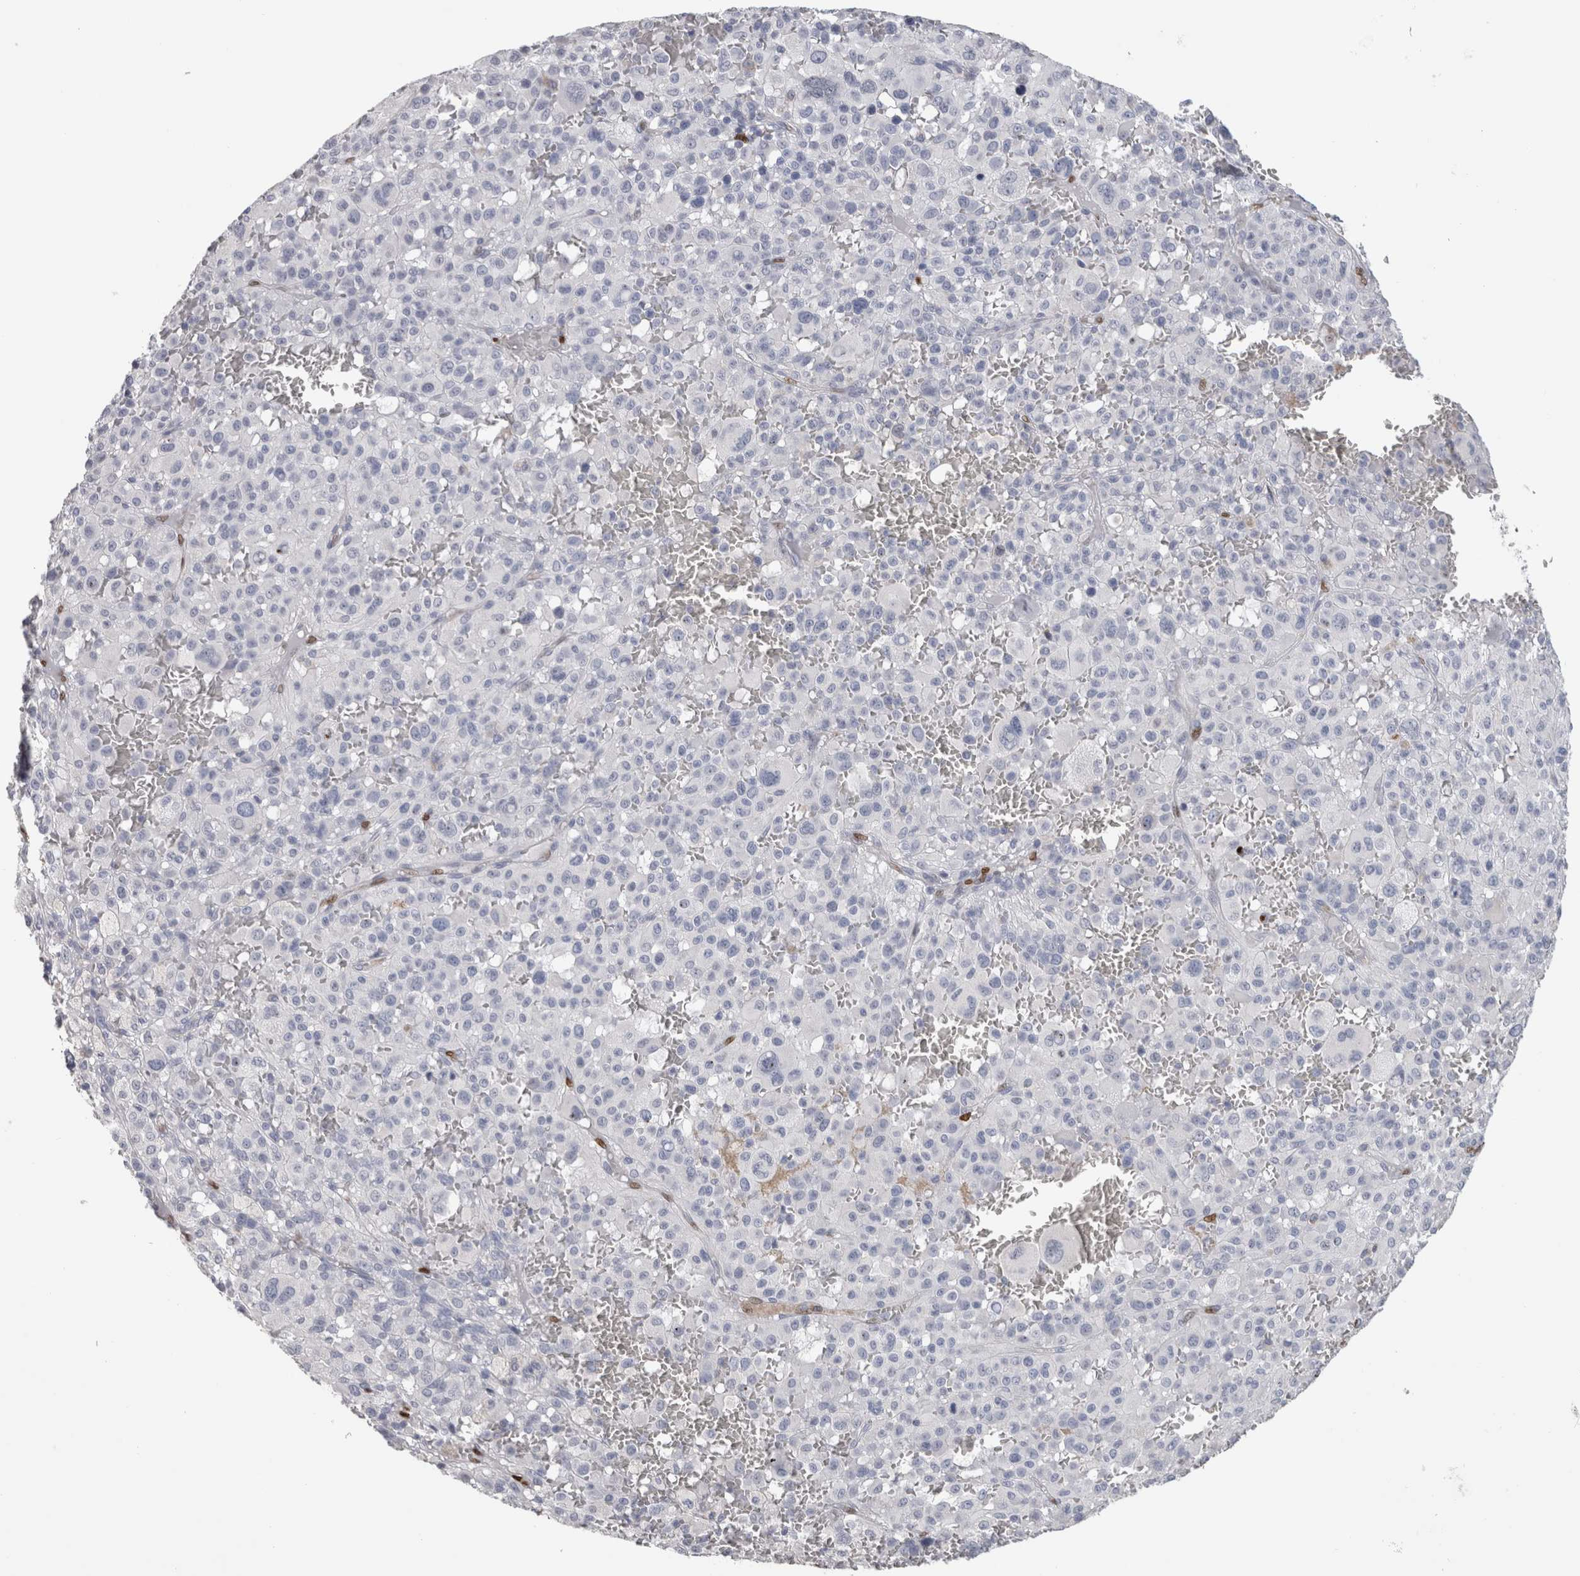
{"staining": {"intensity": "negative", "quantity": "none", "location": "none"}, "tissue": "melanoma", "cell_type": "Tumor cells", "image_type": "cancer", "snomed": [{"axis": "morphology", "description": "Malignant melanoma, Metastatic site"}, {"axis": "topography", "description": "Skin"}], "caption": "There is no significant staining in tumor cells of malignant melanoma (metastatic site). (Stains: DAB (3,3'-diaminobenzidine) immunohistochemistry (IHC) with hematoxylin counter stain, Microscopy: brightfield microscopy at high magnification).", "gene": "IL33", "patient": {"sex": "female", "age": 74}}